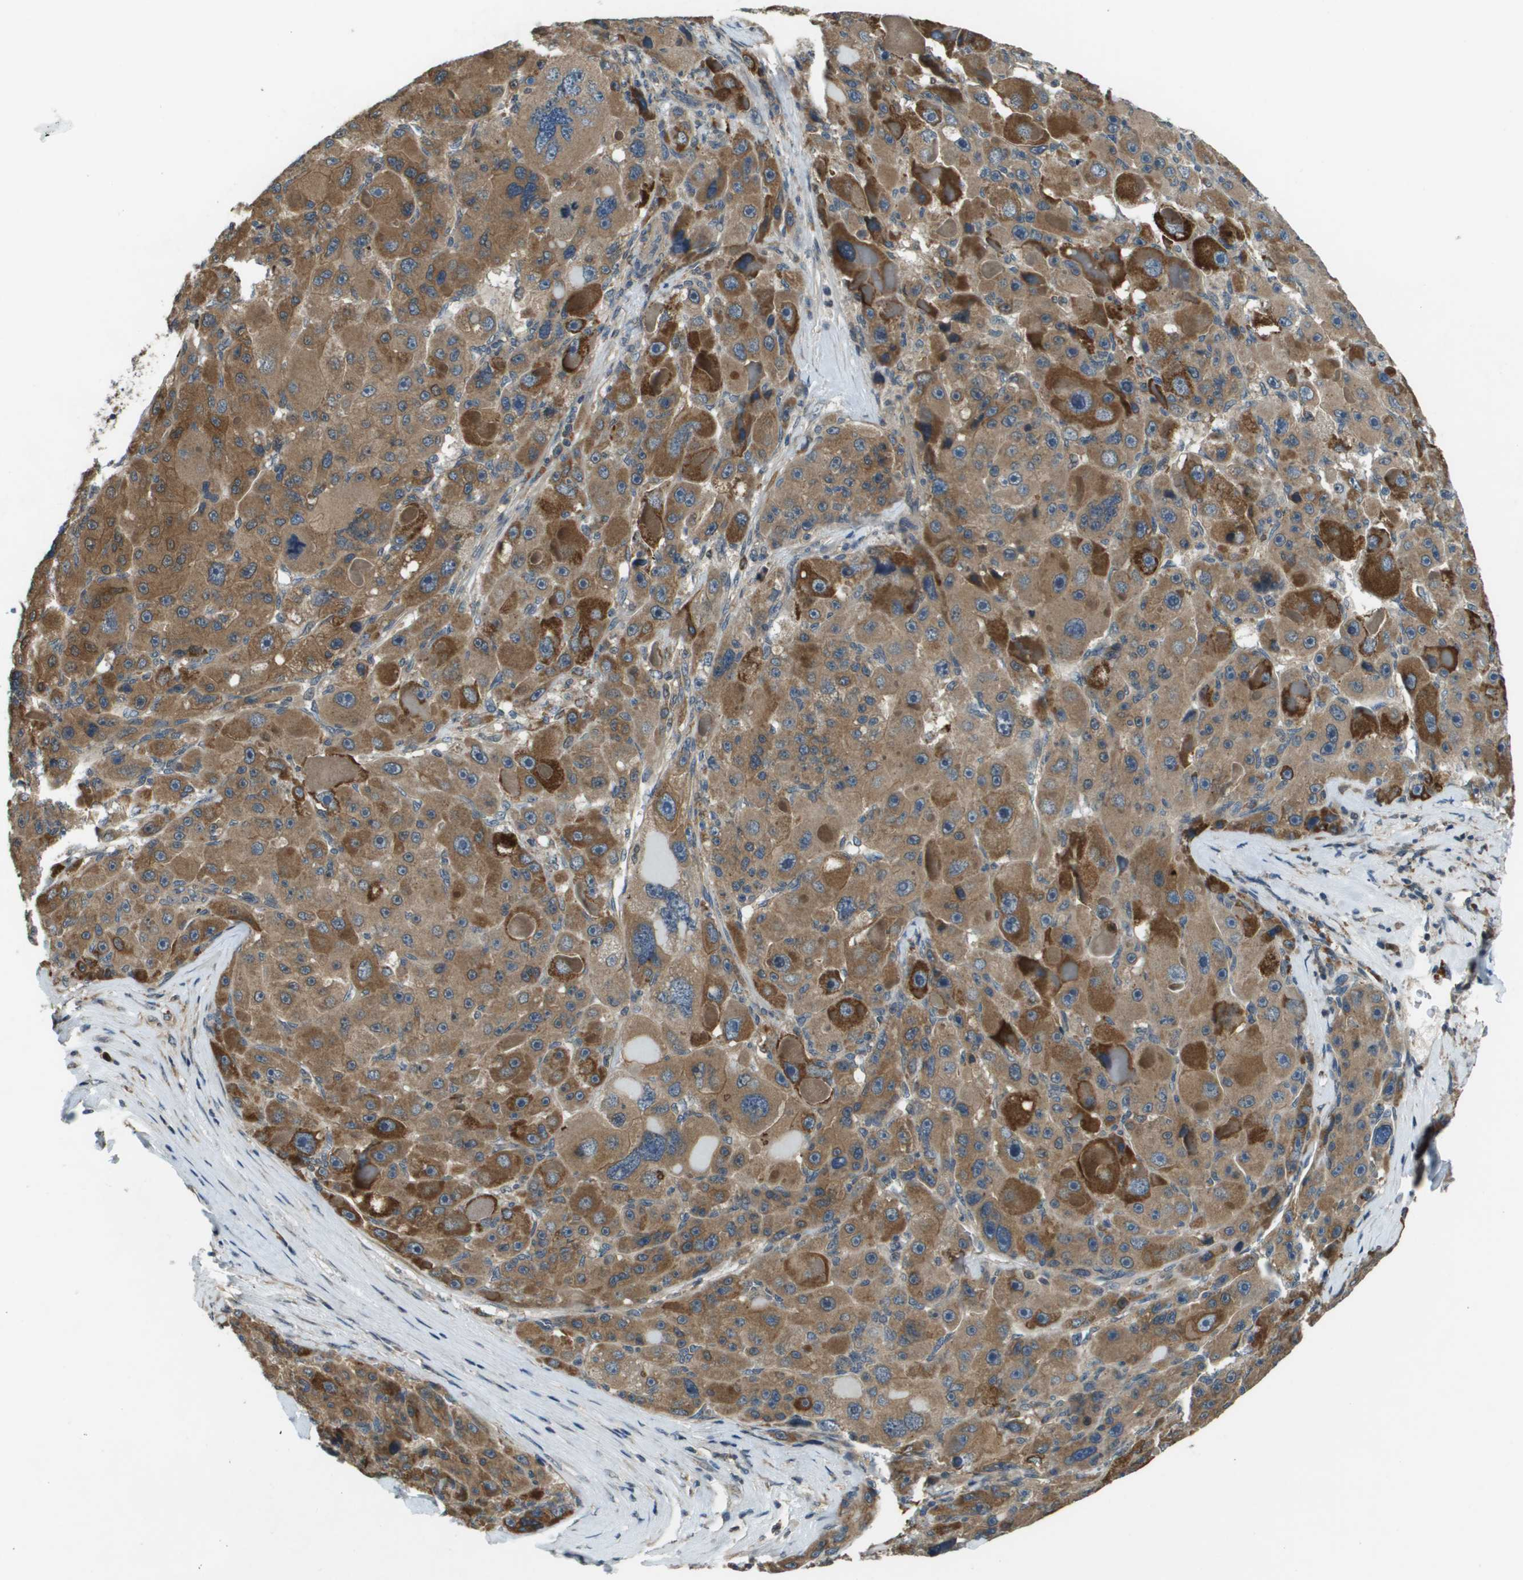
{"staining": {"intensity": "strong", "quantity": ">75%", "location": "cytoplasmic/membranous"}, "tissue": "liver cancer", "cell_type": "Tumor cells", "image_type": "cancer", "snomed": [{"axis": "morphology", "description": "Carcinoma, Hepatocellular, NOS"}, {"axis": "topography", "description": "Liver"}], "caption": "Liver cancer tissue reveals strong cytoplasmic/membranous positivity in about >75% of tumor cells, visualized by immunohistochemistry.", "gene": "CDKN2C", "patient": {"sex": "male", "age": 76}}